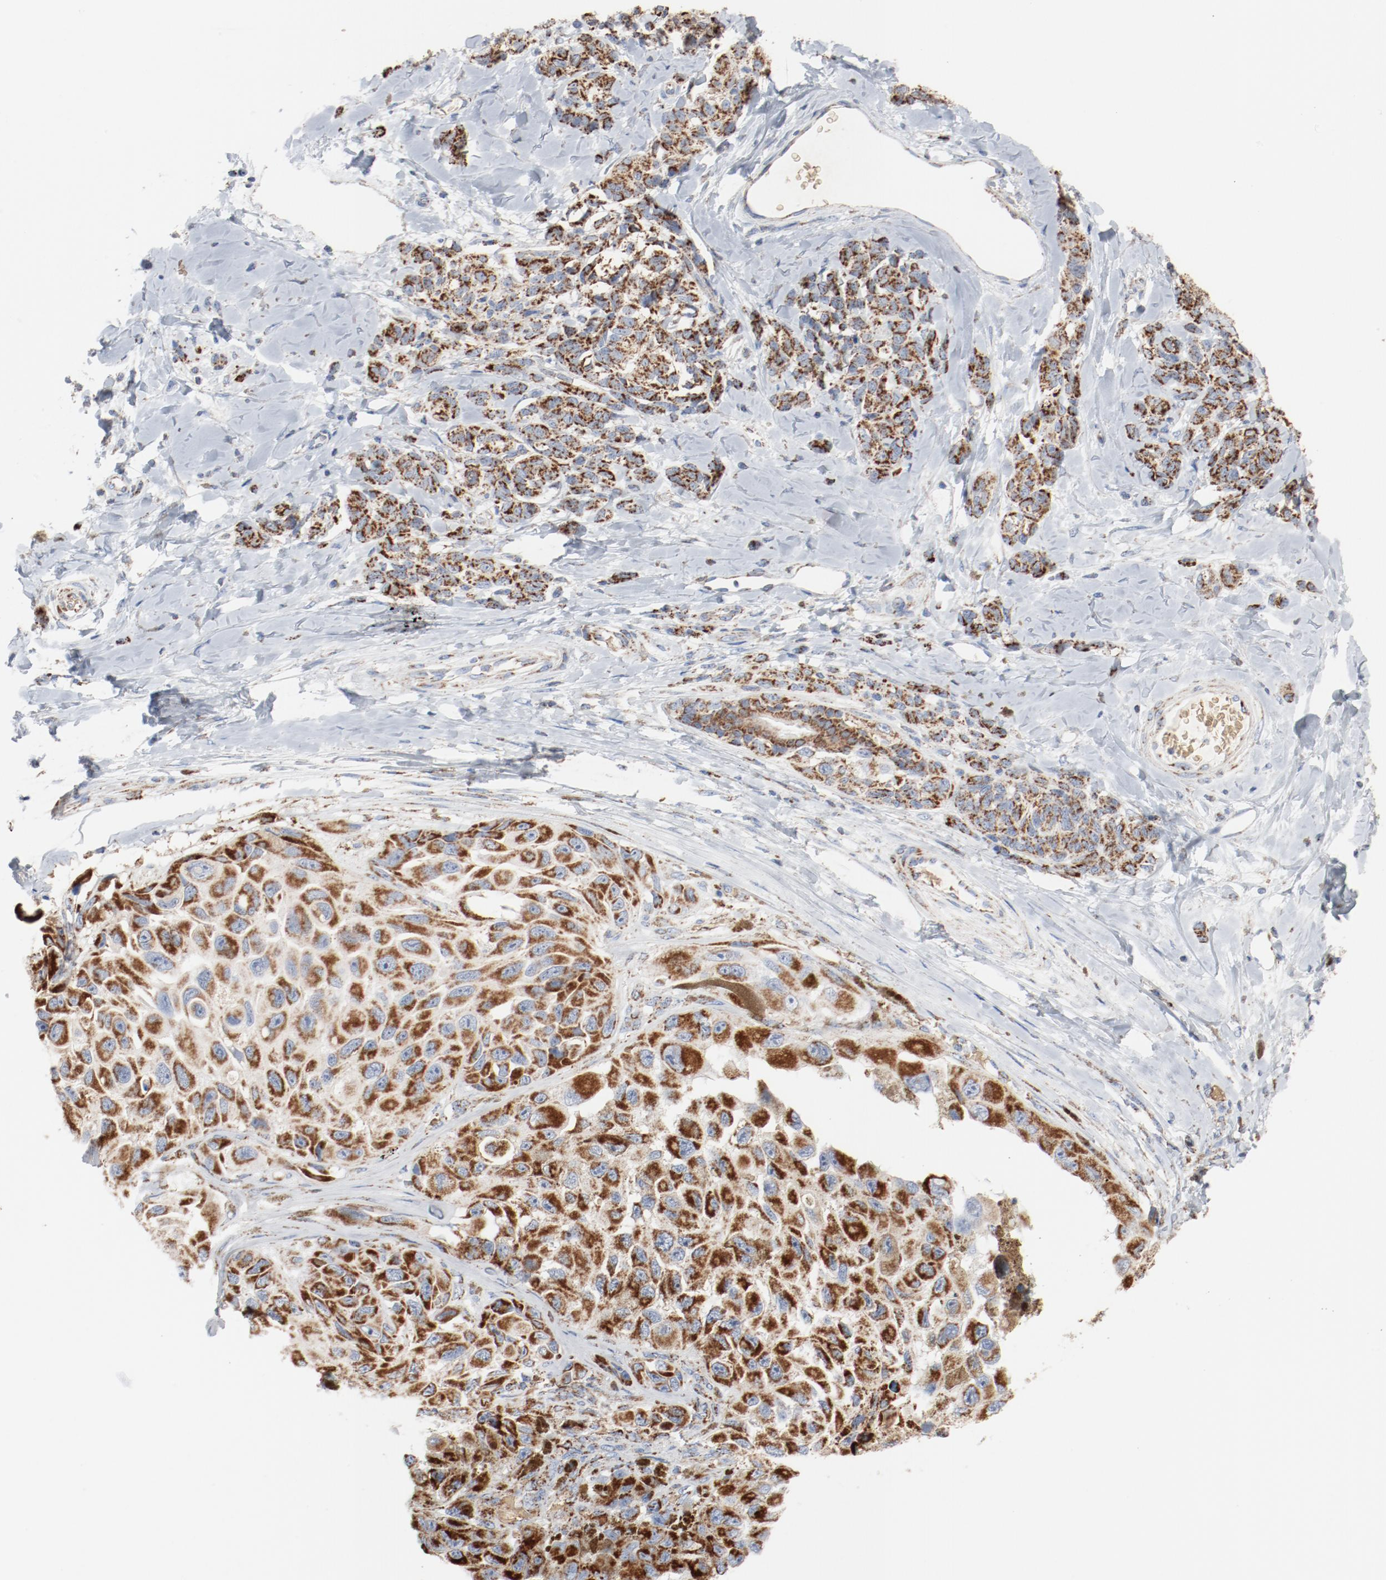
{"staining": {"intensity": "strong", "quantity": ">75%", "location": "cytoplasmic/membranous"}, "tissue": "melanoma", "cell_type": "Tumor cells", "image_type": "cancer", "snomed": [{"axis": "morphology", "description": "Malignant melanoma, NOS"}, {"axis": "topography", "description": "Skin"}], "caption": "Immunohistochemistry (IHC) image of neoplastic tissue: melanoma stained using immunohistochemistry demonstrates high levels of strong protein expression localized specifically in the cytoplasmic/membranous of tumor cells, appearing as a cytoplasmic/membranous brown color.", "gene": "NDUFB8", "patient": {"sex": "female", "age": 73}}